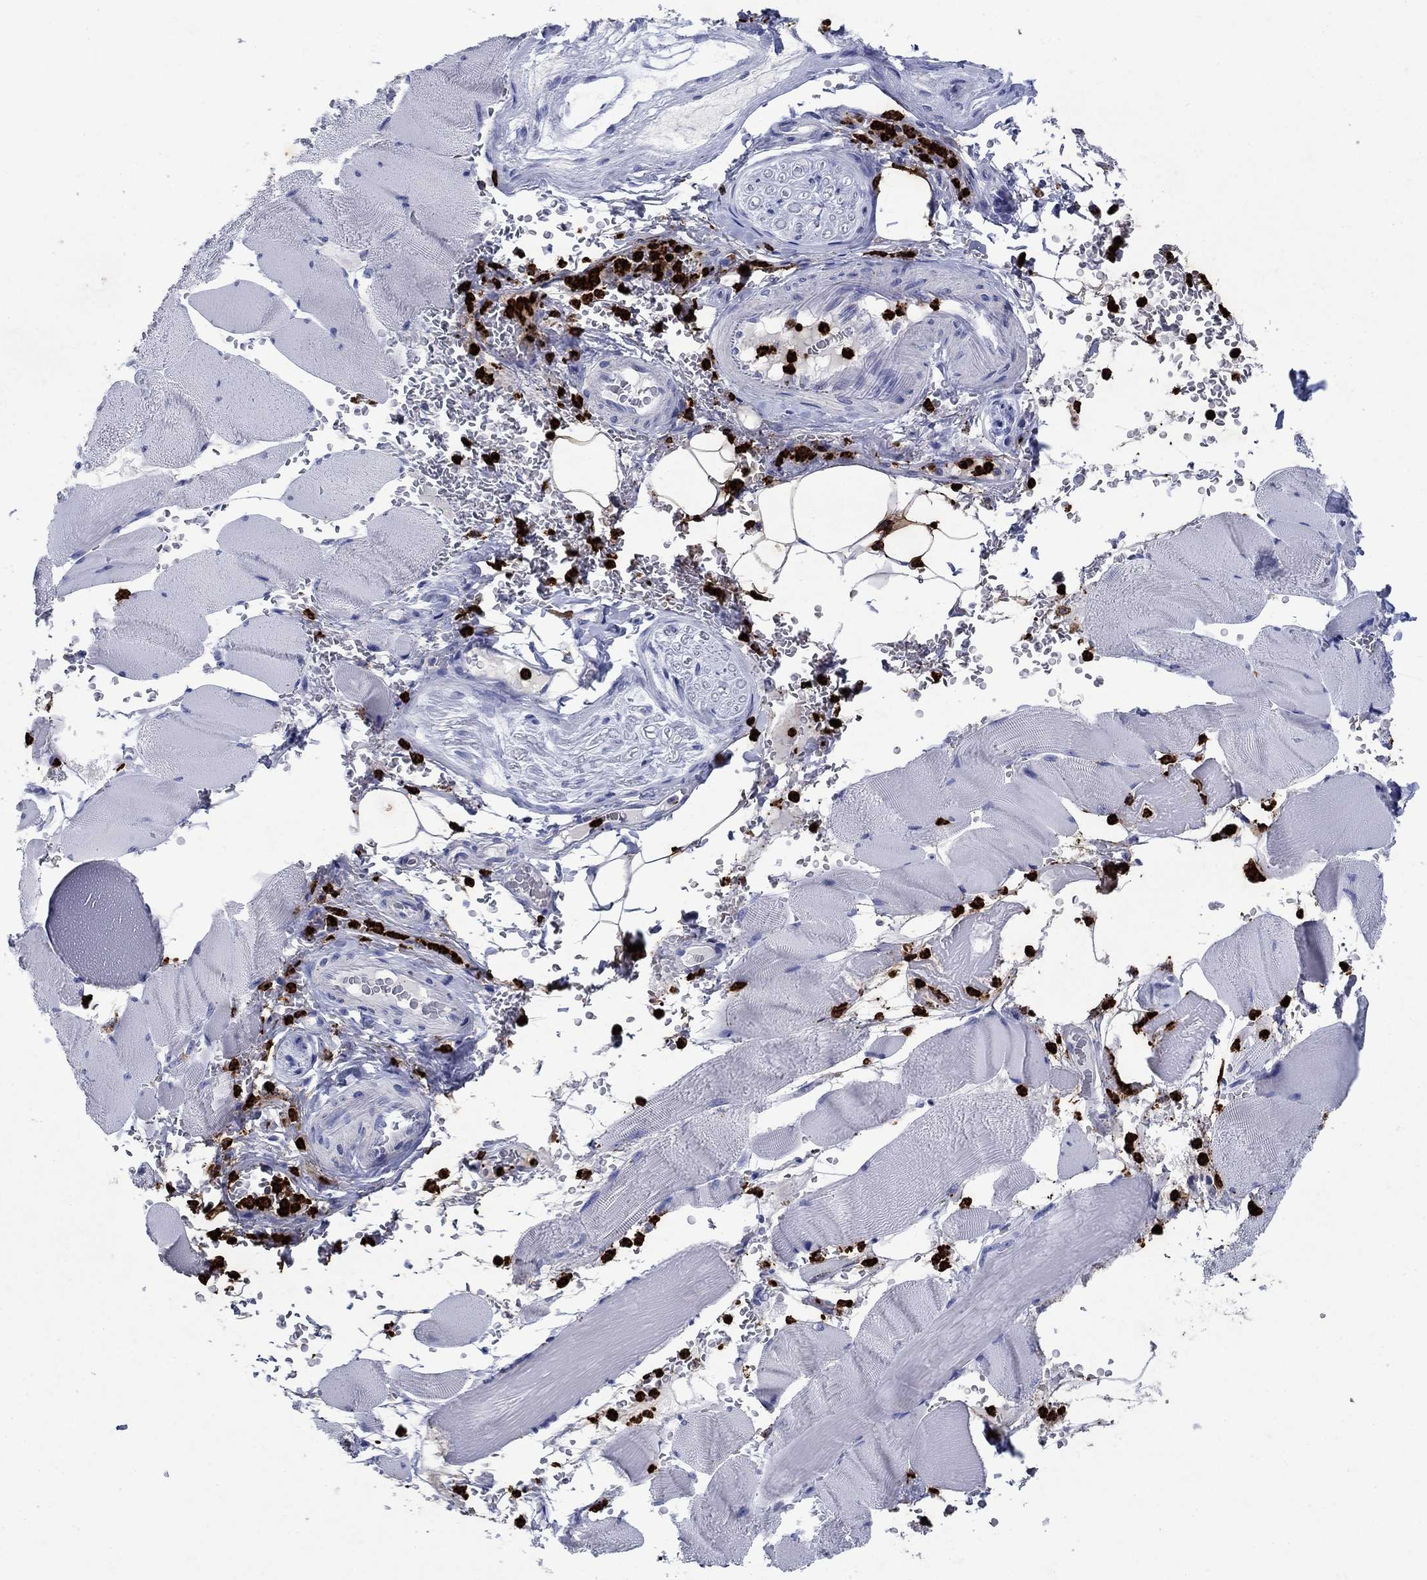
{"staining": {"intensity": "negative", "quantity": "none", "location": "none"}, "tissue": "skeletal muscle", "cell_type": "Myocytes", "image_type": "normal", "snomed": [{"axis": "morphology", "description": "Normal tissue, NOS"}, {"axis": "topography", "description": "Skeletal muscle"}], "caption": "Myocytes are negative for brown protein staining in unremarkable skeletal muscle. (DAB (3,3'-diaminobenzidine) IHC visualized using brightfield microscopy, high magnification).", "gene": "AZU1", "patient": {"sex": "male", "age": 56}}